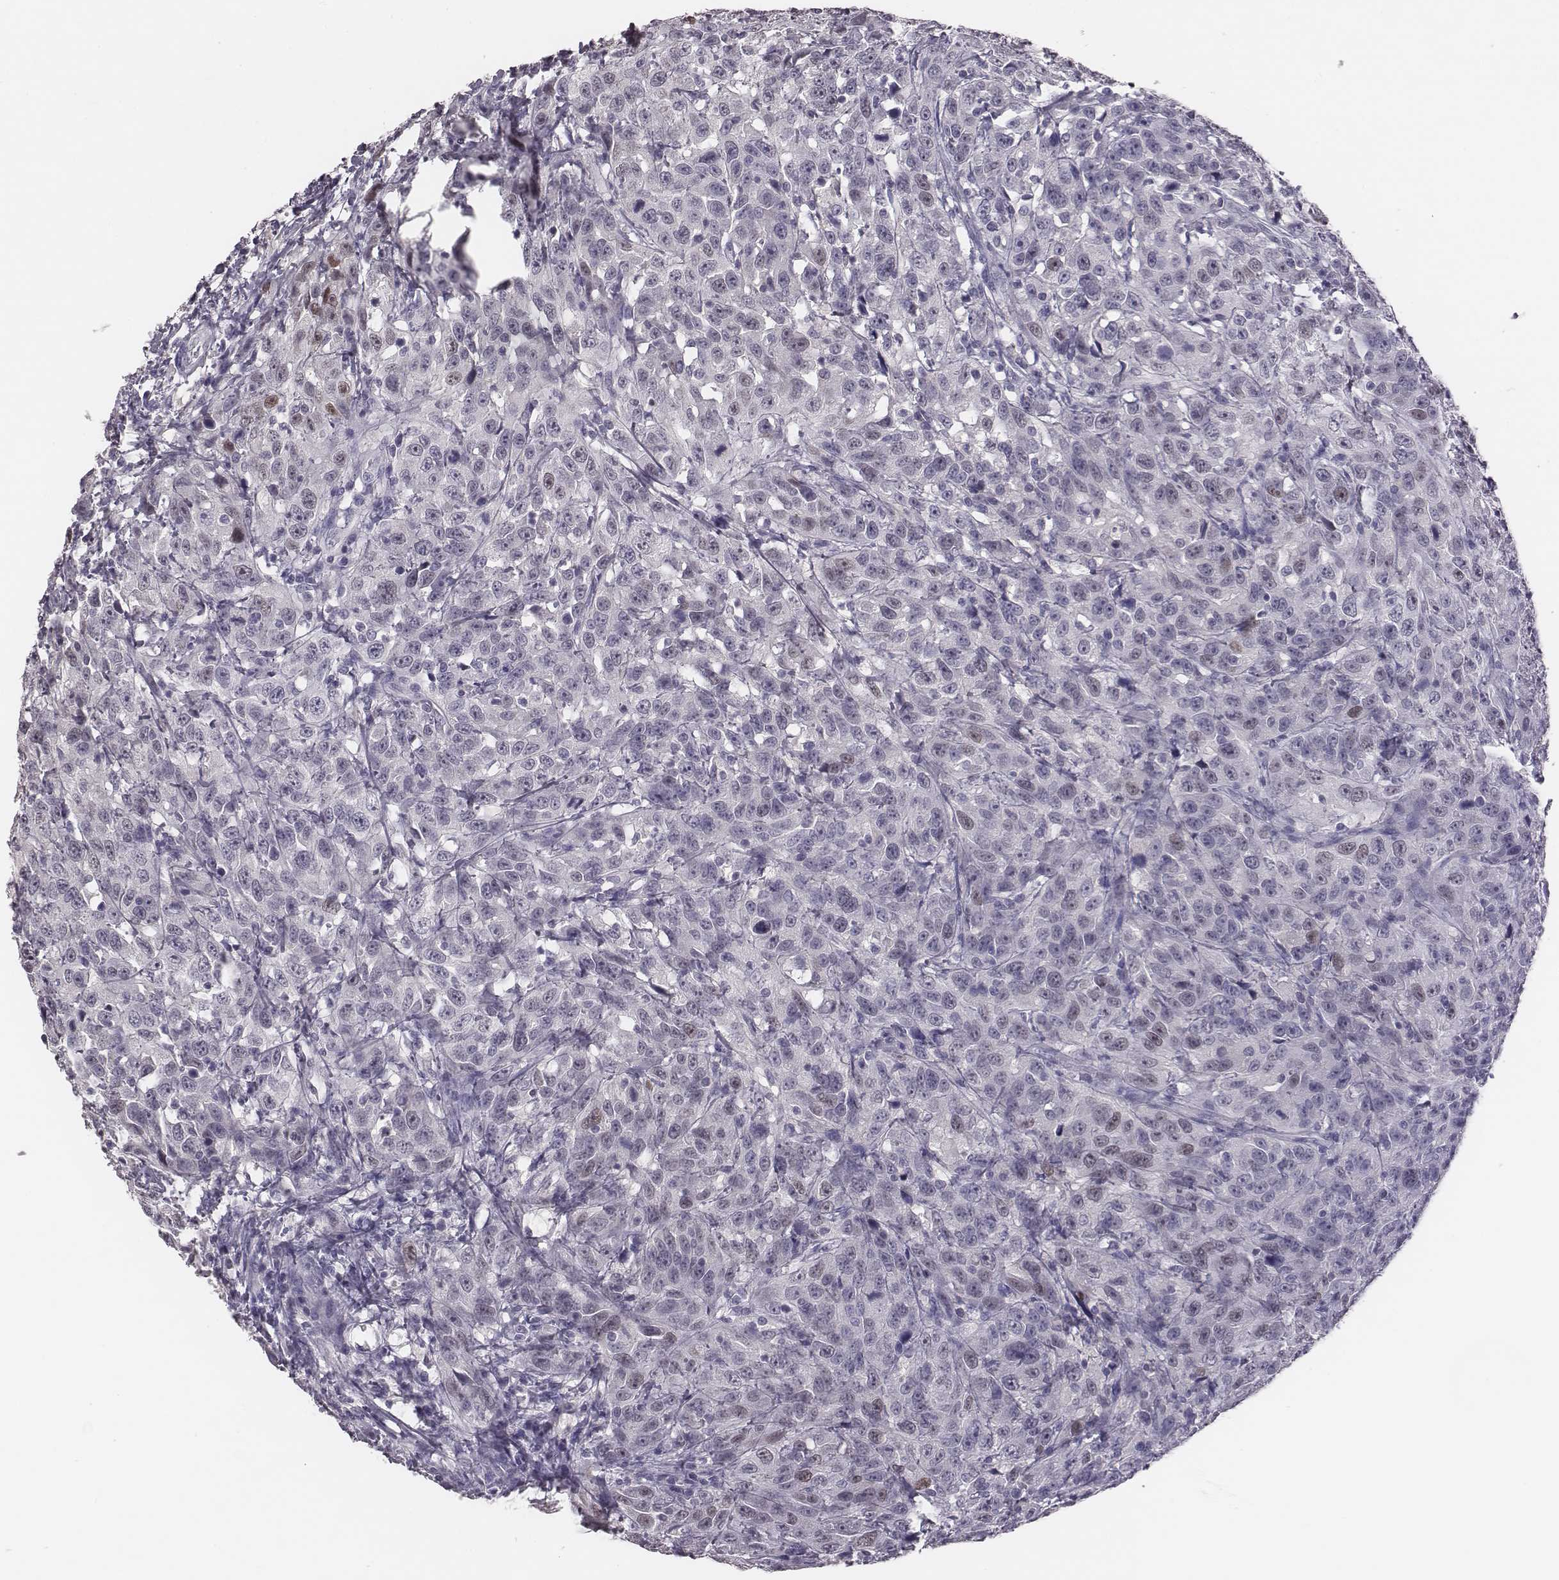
{"staining": {"intensity": "negative", "quantity": "none", "location": "none"}, "tissue": "urothelial cancer", "cell_type": "Tumor cells", "image_type": "cancer", "snomed": [{"axis": "morphology", "description": "Urothelial carcinoma, NOS"}, {"axis": "morphology", "description": "Urothelial carcinoma, High grade"}, {"axis": "topography", "description": "Urinary bladder"}], "caption": "IHC photomicrograph of neoplastic tissue: human urothelial cancer stained with DAB displays no significant protein positivity in tumor cells.", "gene": "EN1", "patient": {"sex": "female", "age": 73}}